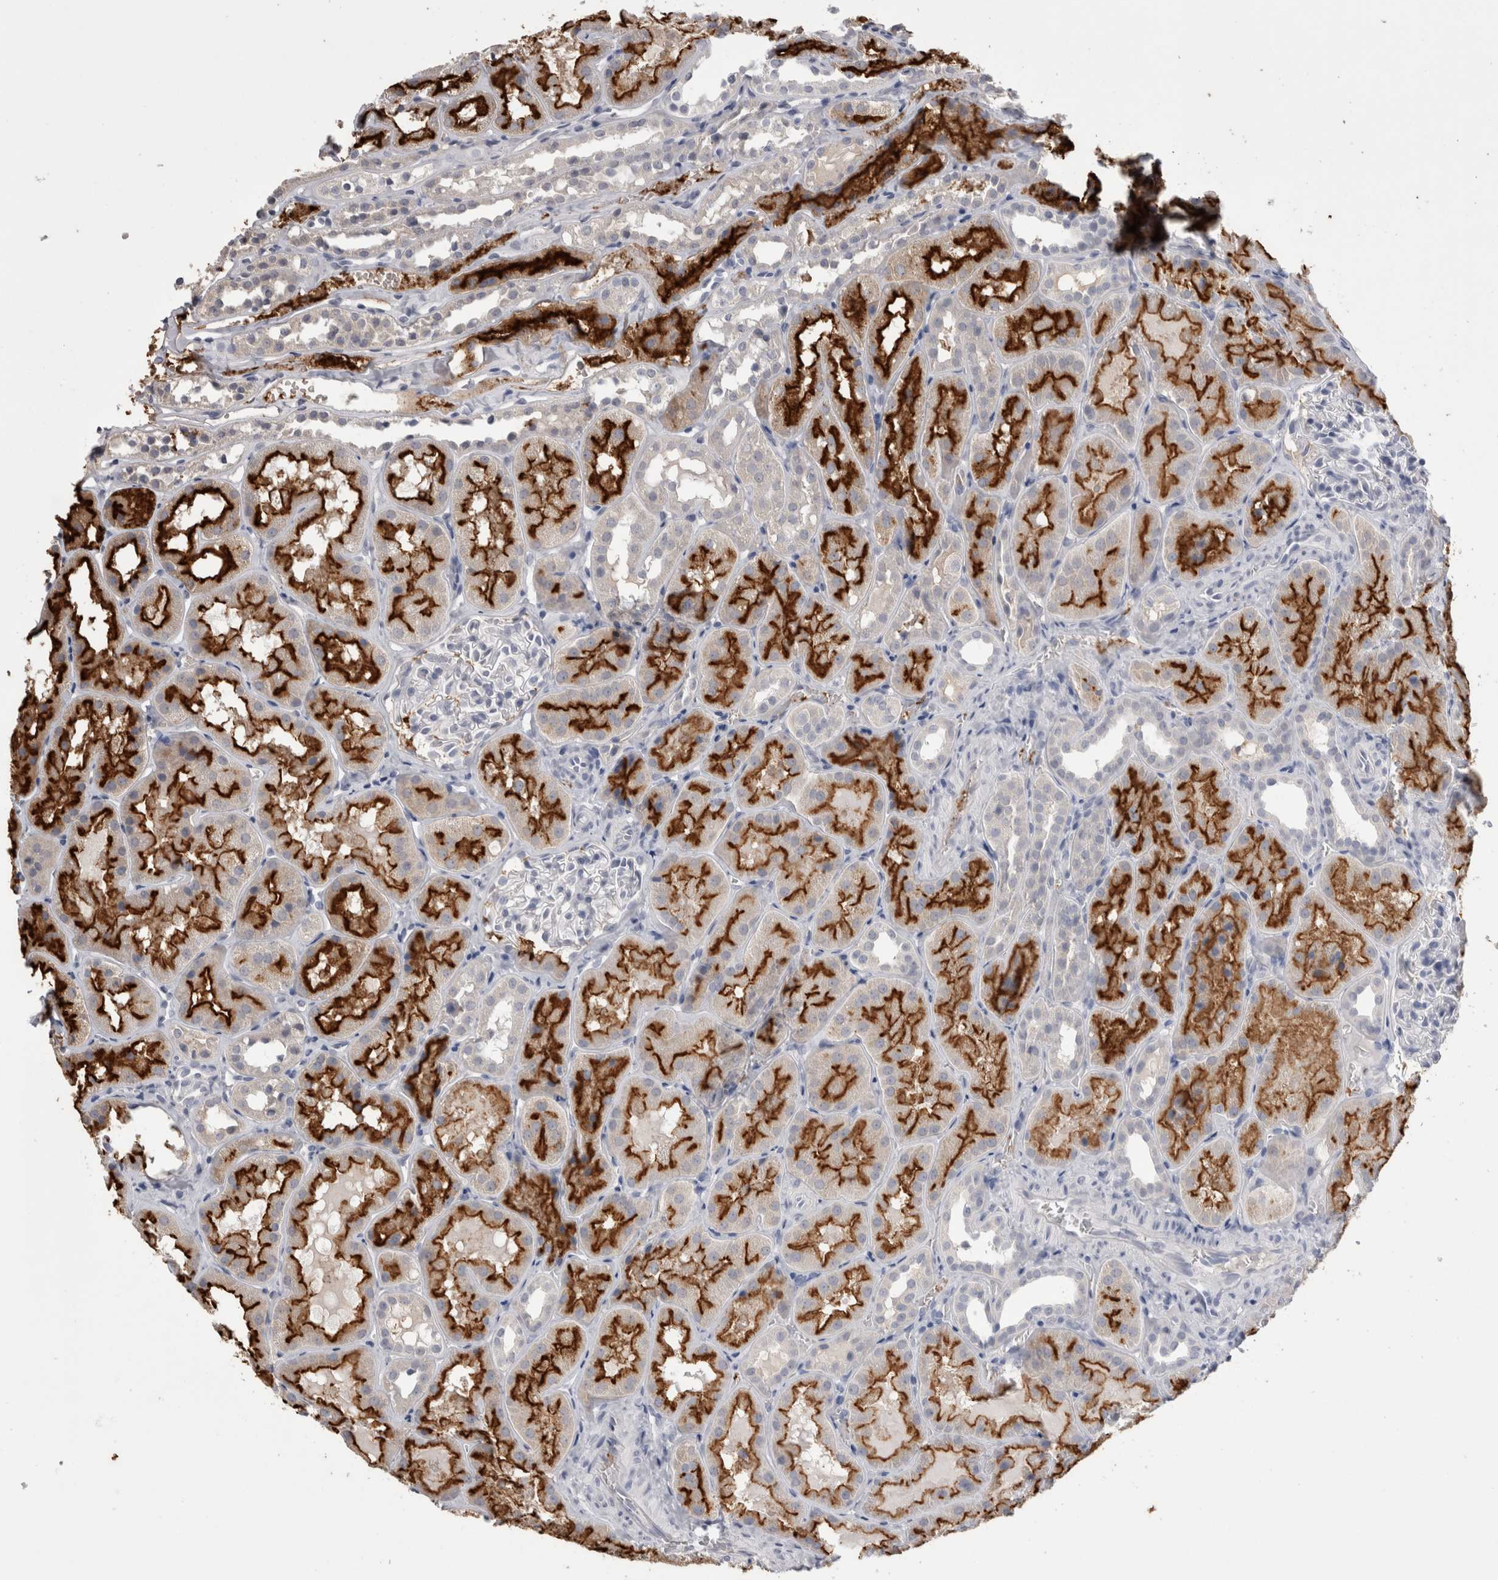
{"staining": {"intensity": "negative", "quantity": "none", "location": "none"}, "tissue": "kidney", "cell_type": "Cells in glomeruli", "image_type": "normal", "snomed": [{"axis": "morphology", "description": "Normal tissue, NOS"}, {"axis": "topography", "description": "Kidney"}], "caption": "The immunohistochemistry micrograph has no significant positivity in cells in glomeruli of kidney.", "gene": "CDHR5", "patient": {"sex": "male", "age": 16}}